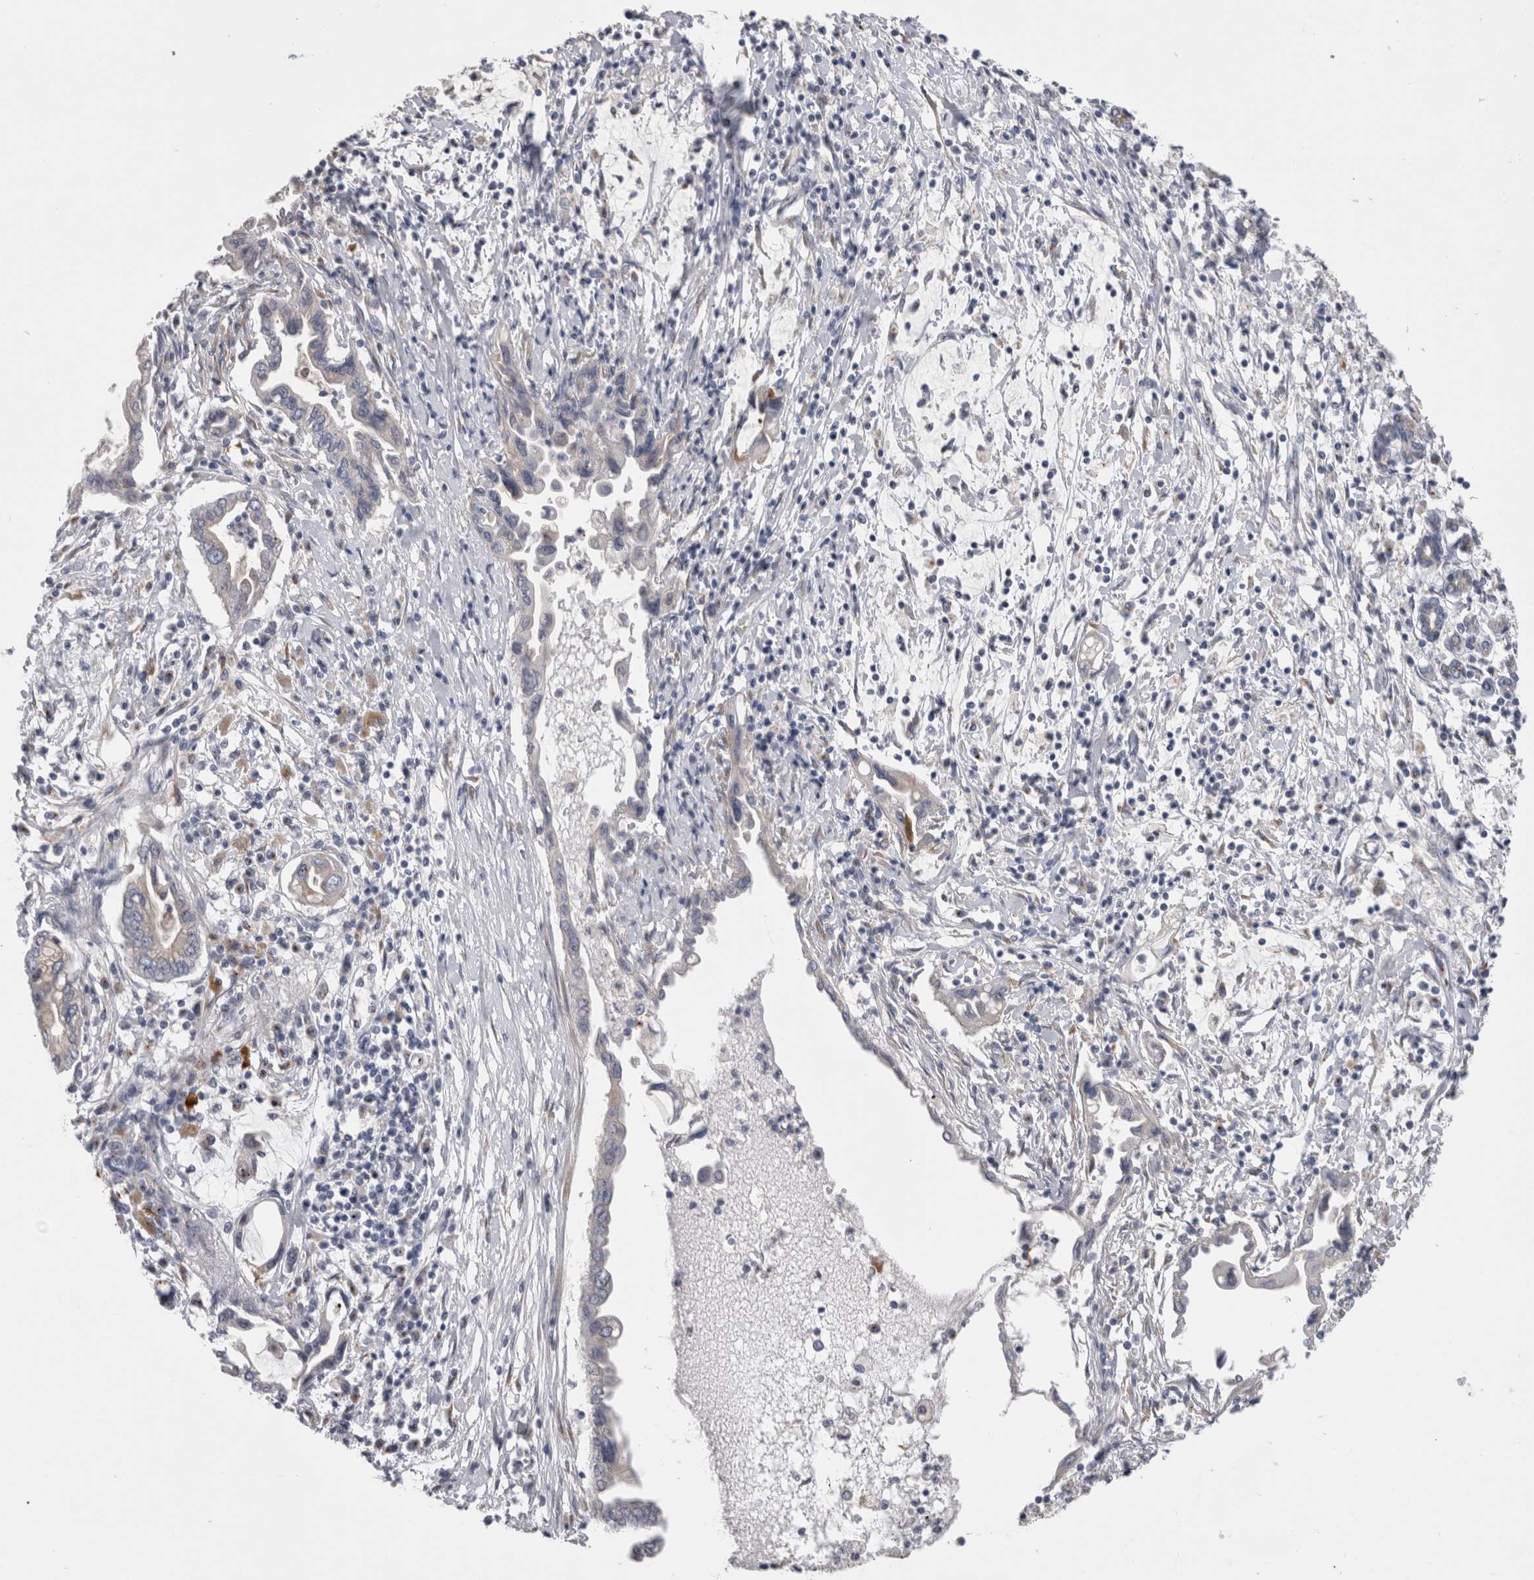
{"staining": {"intensity": "negative", "quantity": "none", "location": "none"}, "tissue": "pancreatic cancer", "cell_type": "Tumor cells", "image_type": "cancer", "snomed": [{"axis": "morphology", "description": "Adenocarcinoma, NOS"}, {"axis": "topography", "description": "Pancreas"}], "caption": "High power microscopy image of an IHC photomicrograph of pancreatic cancer, revealing no significant staining in tumor cells.", "gene": "AKAP9", "patient": {"sex": "female", "age": 57}}